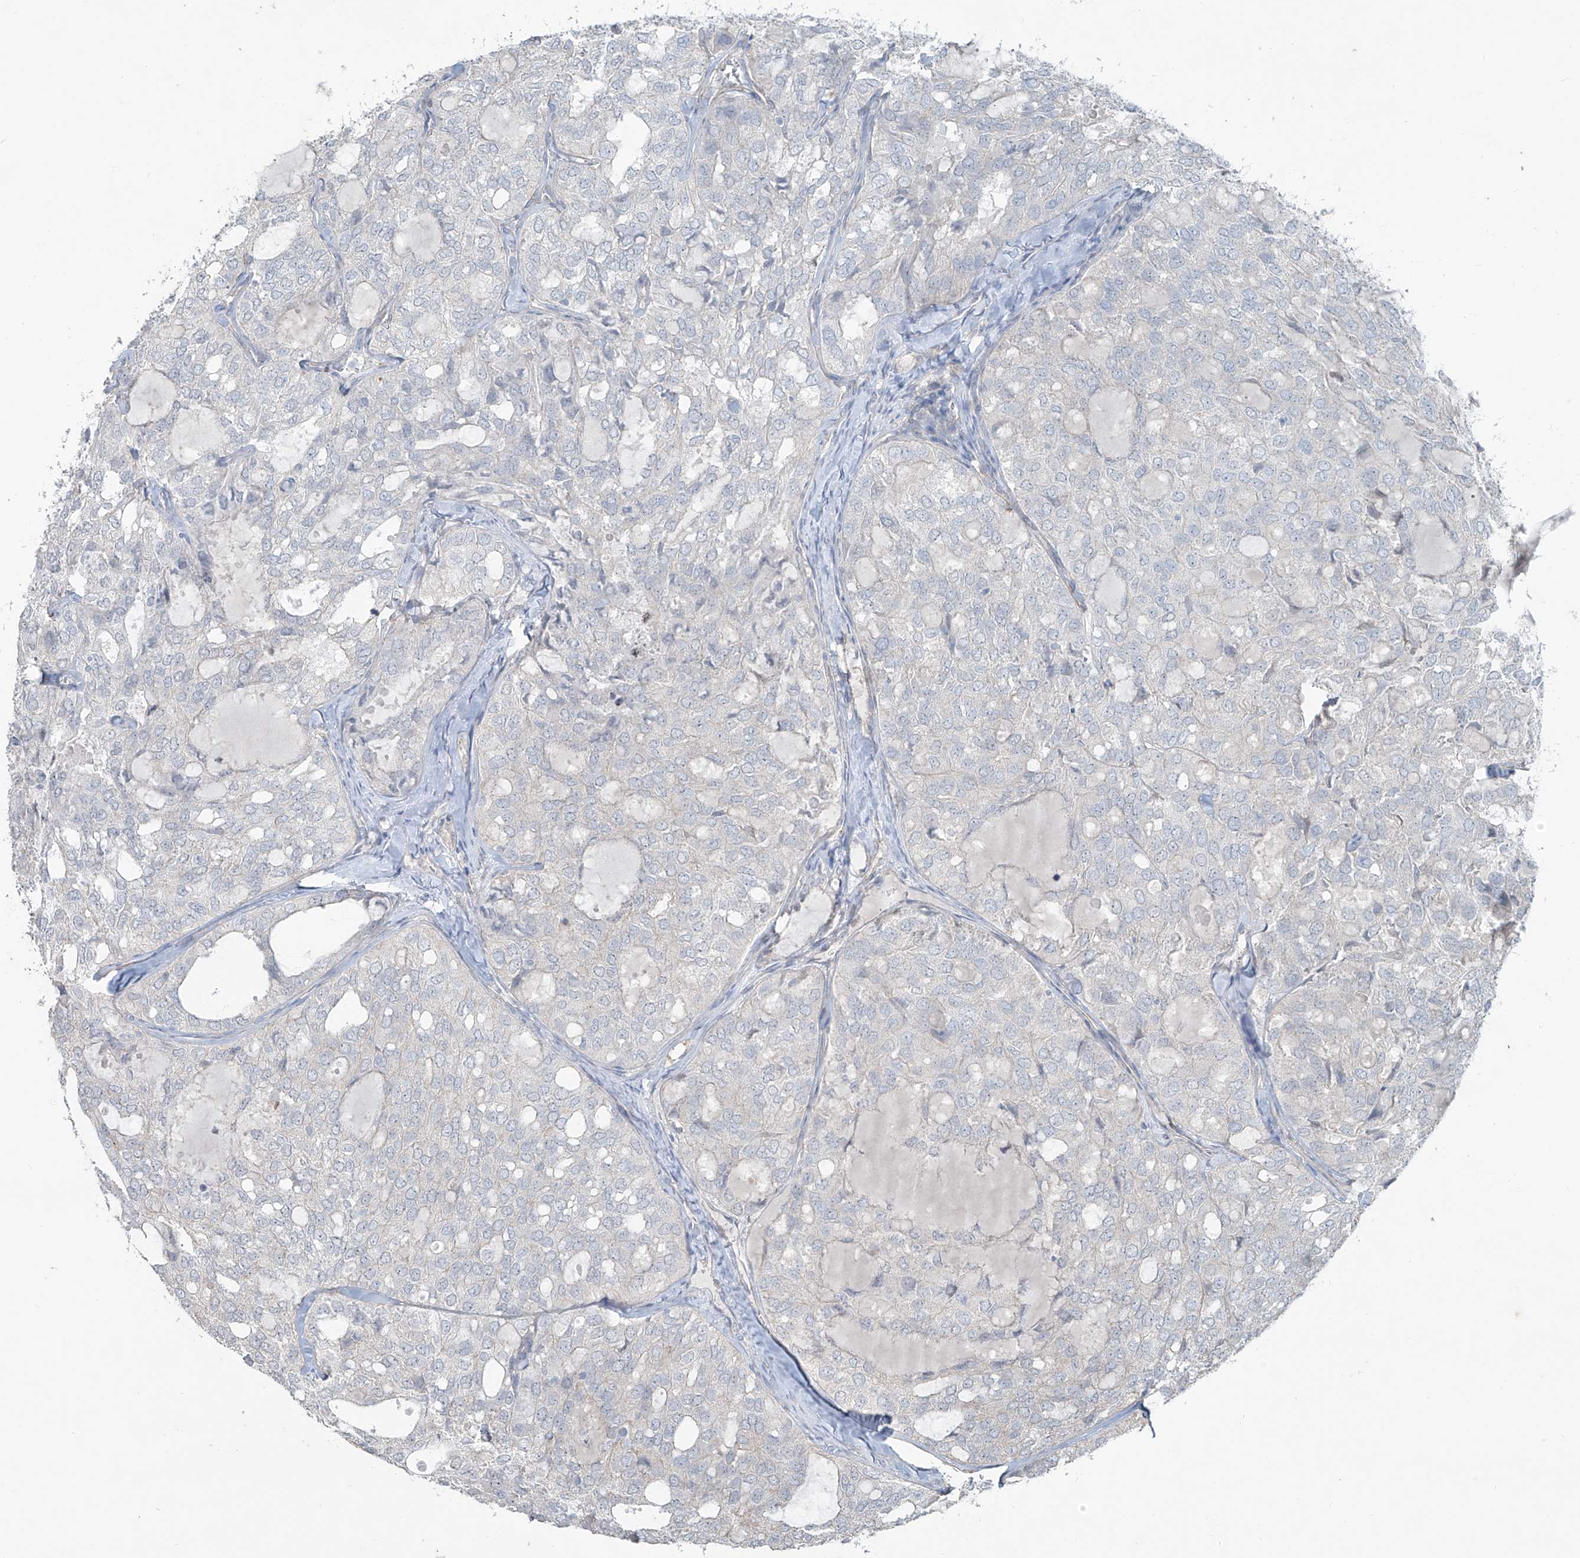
{"staining": {"intensity": "negative", "quantity": "none", "location": "none"}, "tissue": "thyroid cancer", "cell_type": "Tumor cells", "image_type": "cancer", "snomed": [{"axis": "morphology", "description": "Follicular adenoma carcinoma, NOS"}, {"axis": "topography", "description": "Thyroid gland"}], "caption": "Follicular adenoma carcinoma (thyroid) was stained to show a protein in brown. There is no significant expression in tumor cells.", "gene": "TUBE1", "patient": {"sex": "male", "age": 75}}